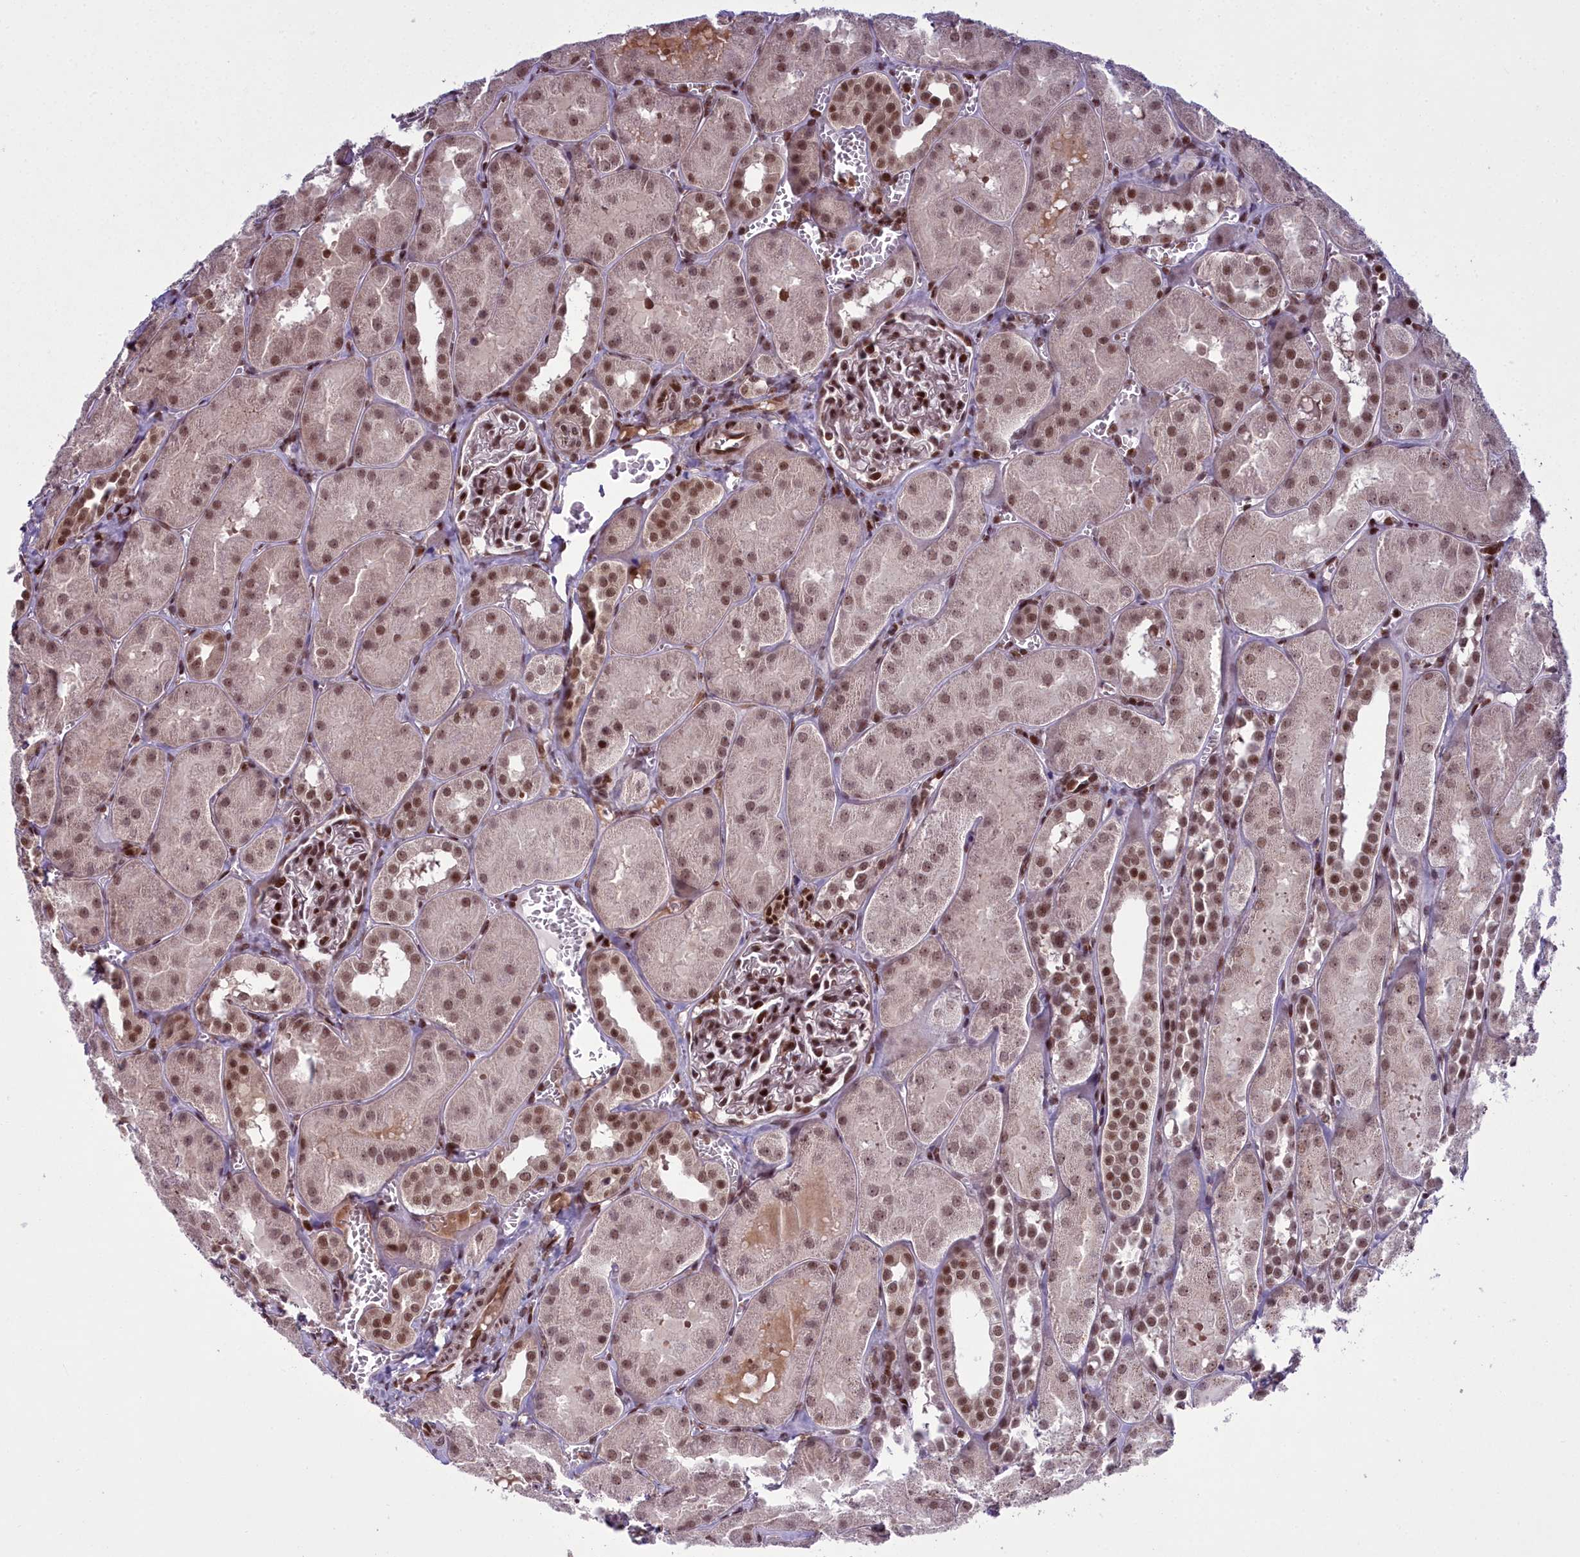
{"staining": {"intensity": "strong", "quantity": ">75%", "location": "nuclear"}, "tissue": "kidney", "cell_type": "Cells in glomeruli", "image_type": "normal", "snomed": [{"axis": "morphology", "description": "Normal tissue, NOS"}, {"axis": "topography", "description": "Kidney"}, {"axis": "topography", "description": "Urinary bladder"}], "caption": "High-magnification brightfield microscopy of normal kidney stained with DAB (brown) and counterstained with hematoxylin (blue). cells in glomeruli exhibit strong nuclear positivity is appreciated in approximately>75% of cells. The protein is stained brown, and the nuclei are stained in blue (DAB IHC with brightfield microscopy, high magnification).", "gene": "GMEB1", "patient": {"sex": "male", "age": 16}}